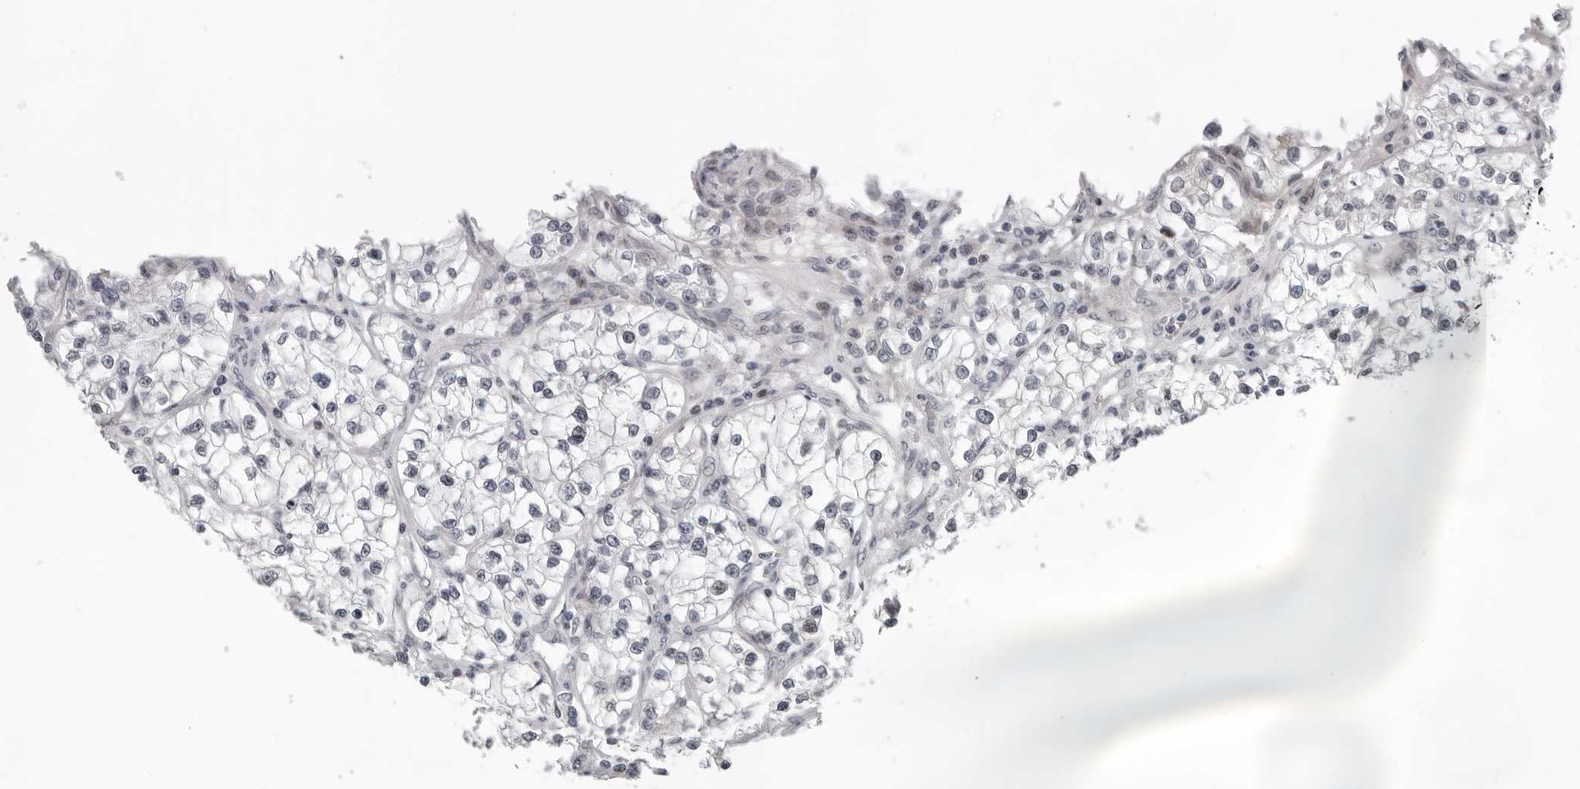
{"staining": {"intensity": "negative", "quantity": "none", "location": "none"}, "tissue": "renal cancer", "cell_type": "Tumor cells", "image_type": "cancer", "snomed": [{"axis": "morphology", "description": "Adenocarcinoma, NOS"}, {"axis": "topography", "description": "Kidney"}], "caption": "High power microscopy photomicrograph of an immunohistochemistry (IHC) histopathology image of renal adenocarcinoma, revealing no significant positivity in tumor cells.", "gene": "PIP4K2C", "patient": {"sex": "female", "age": 57}}